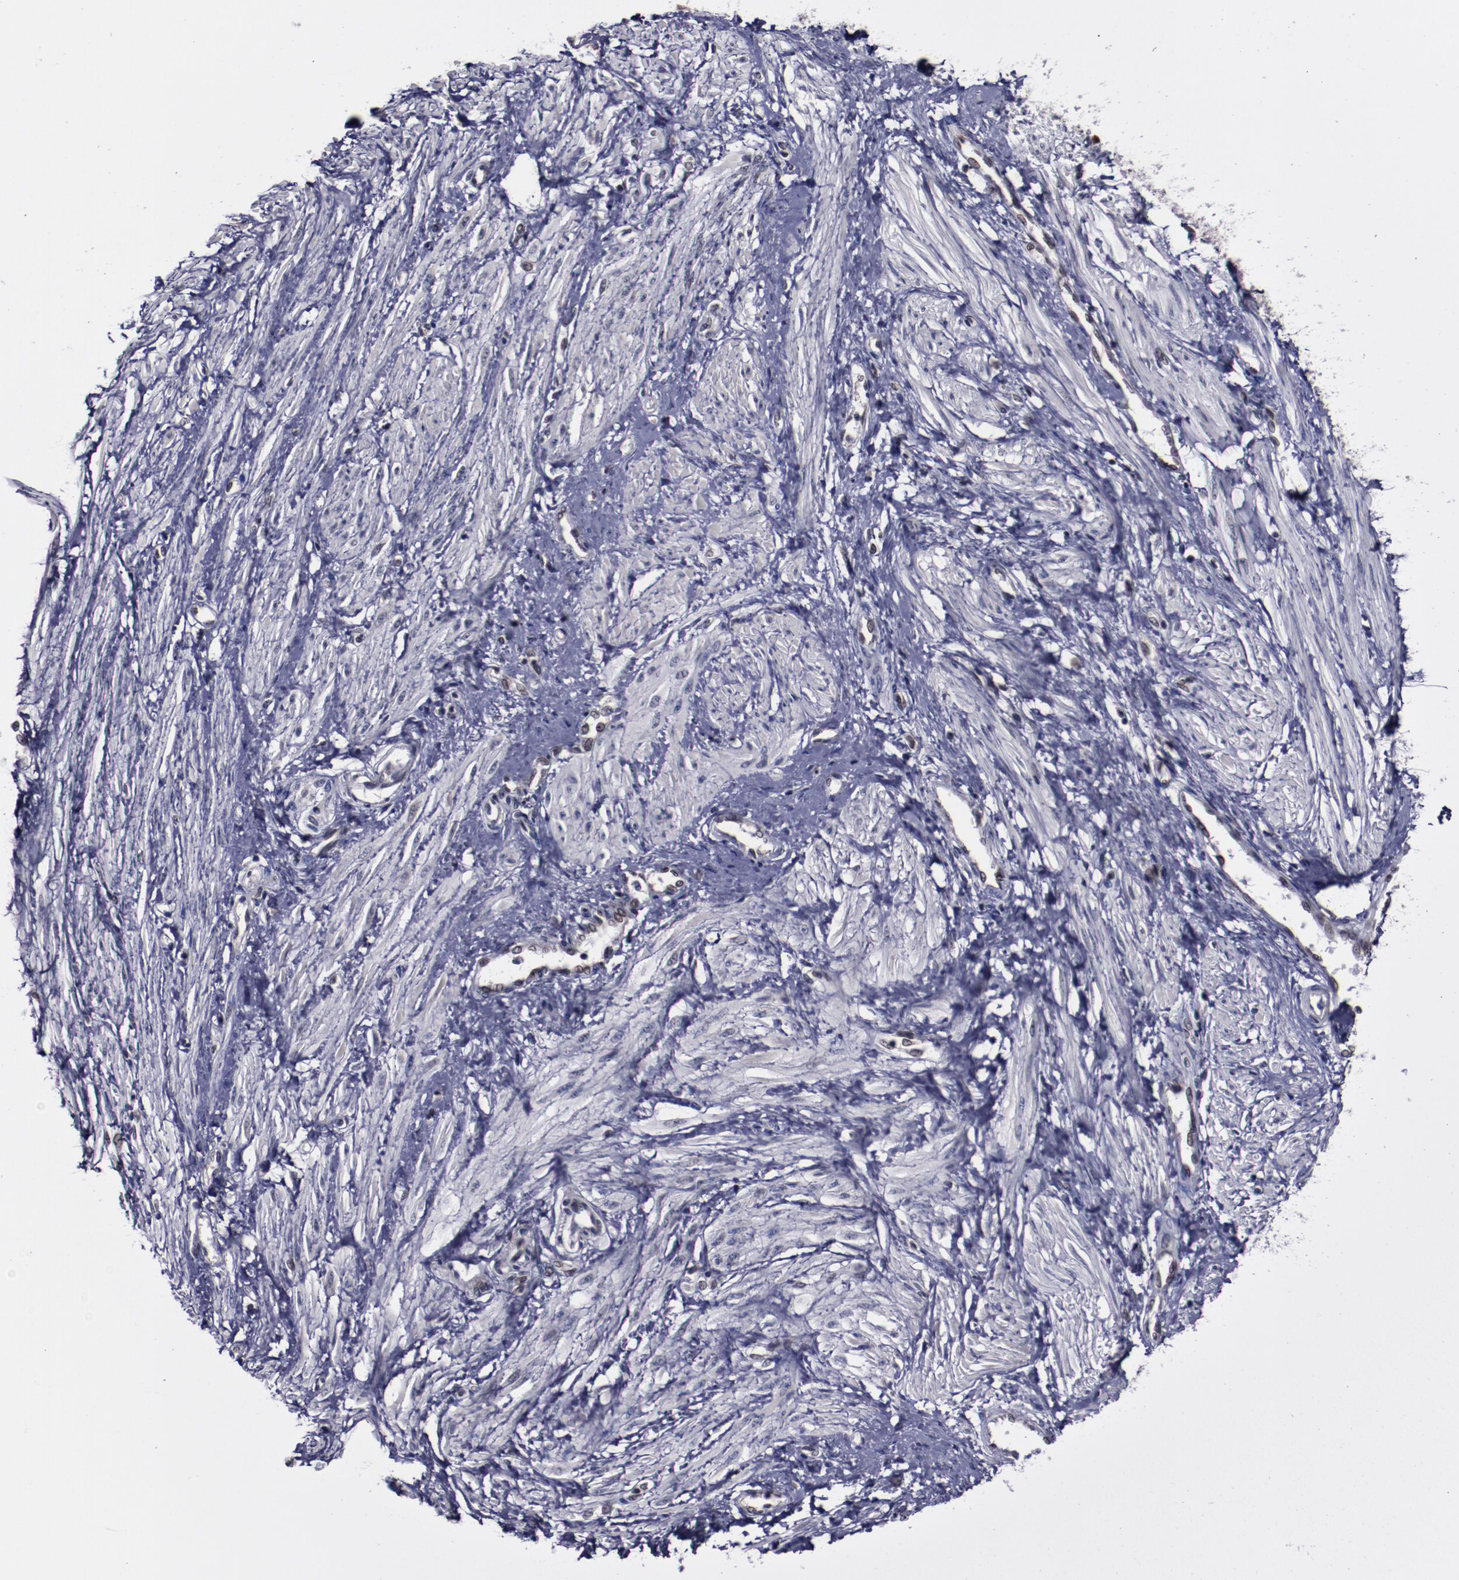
{"staining": {"intensity": "weak", "quantity": "<25%", "location": "nuclear"}, "tissue": "smooth muscle", "cell_type": "Smooth muscle cells", "image_type": "normal", "snomed": [{"axis": "morphology", "description": "Normal tissue, NOS"}, {"axis": "topography", "description": "Smooth muscle"}, {"axis": "topography", "description": "Uterus"}], "caption": "A histopathology image of human smooth muscle is negative for staining in smooth muscle cells. (Brightfield microscopy of DAB (3,3'-diaminobenzidine) immunohistochemistry at high magnification).", "gene": "ERH", "patient": {"sex": "female", "age": 39}}